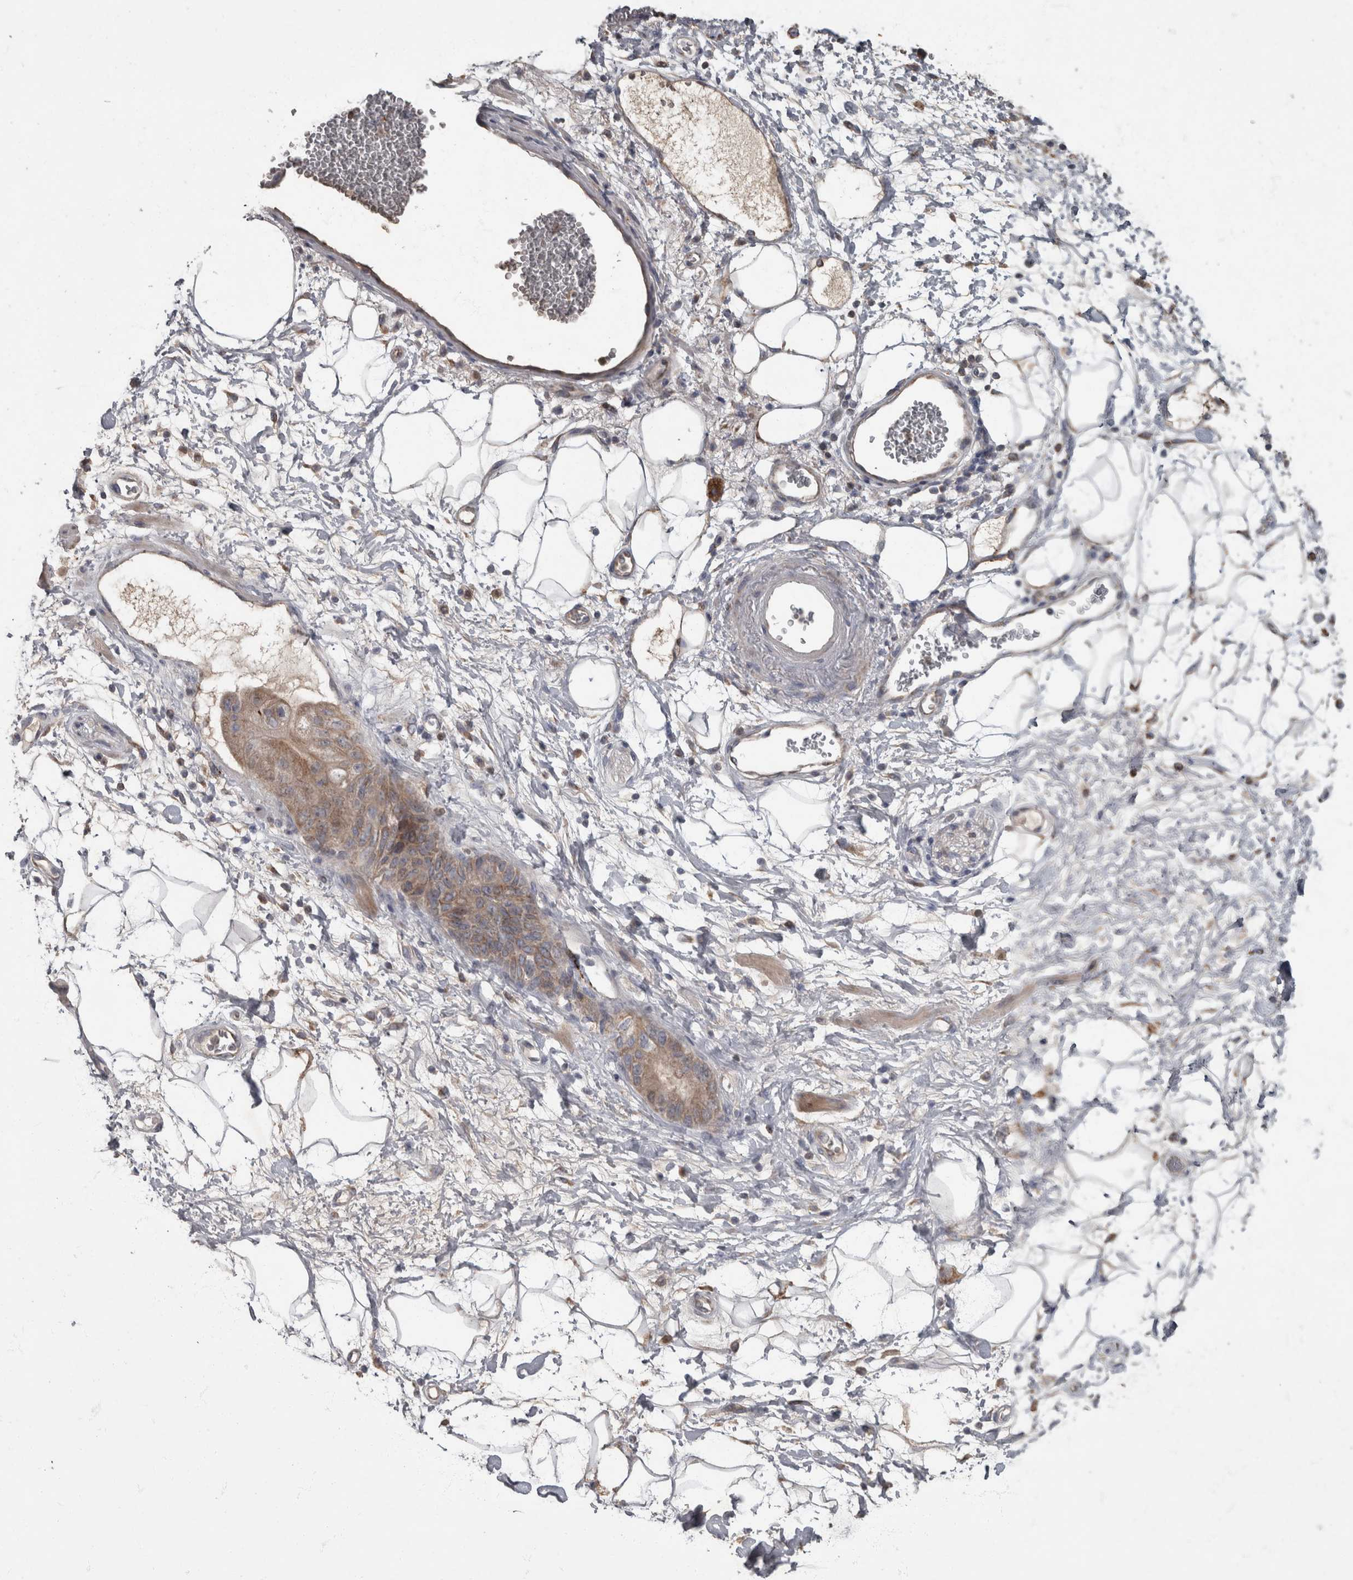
{"staining": {"intensity": "negative", "quantity": "none", "location": "none"}, "tissue": "adipose tissue", "cell_type": "Adipocytes", "image_type": "normal", "snomed": [{"axis": "morphology", "description": "Normal tissue, NOS"}, {"axis": "morphology", "description": "Adenocarcinoma, NOS"}, {"axis": "topography", "description": "Duodenum"}, {"axis": "topography", "description": "Peripheral nerve tissue"}], "caption": "Adipocytes are negative for protein expression in normal human adipose tissue. The staining was performed using DAB to visualize the protein expression in brown, while the nuclei were stained in blue with hematoxylin (Magnification: 20x).", "gene": "PPP1R3C", "patient": {"sex": "female", "age": 60}}